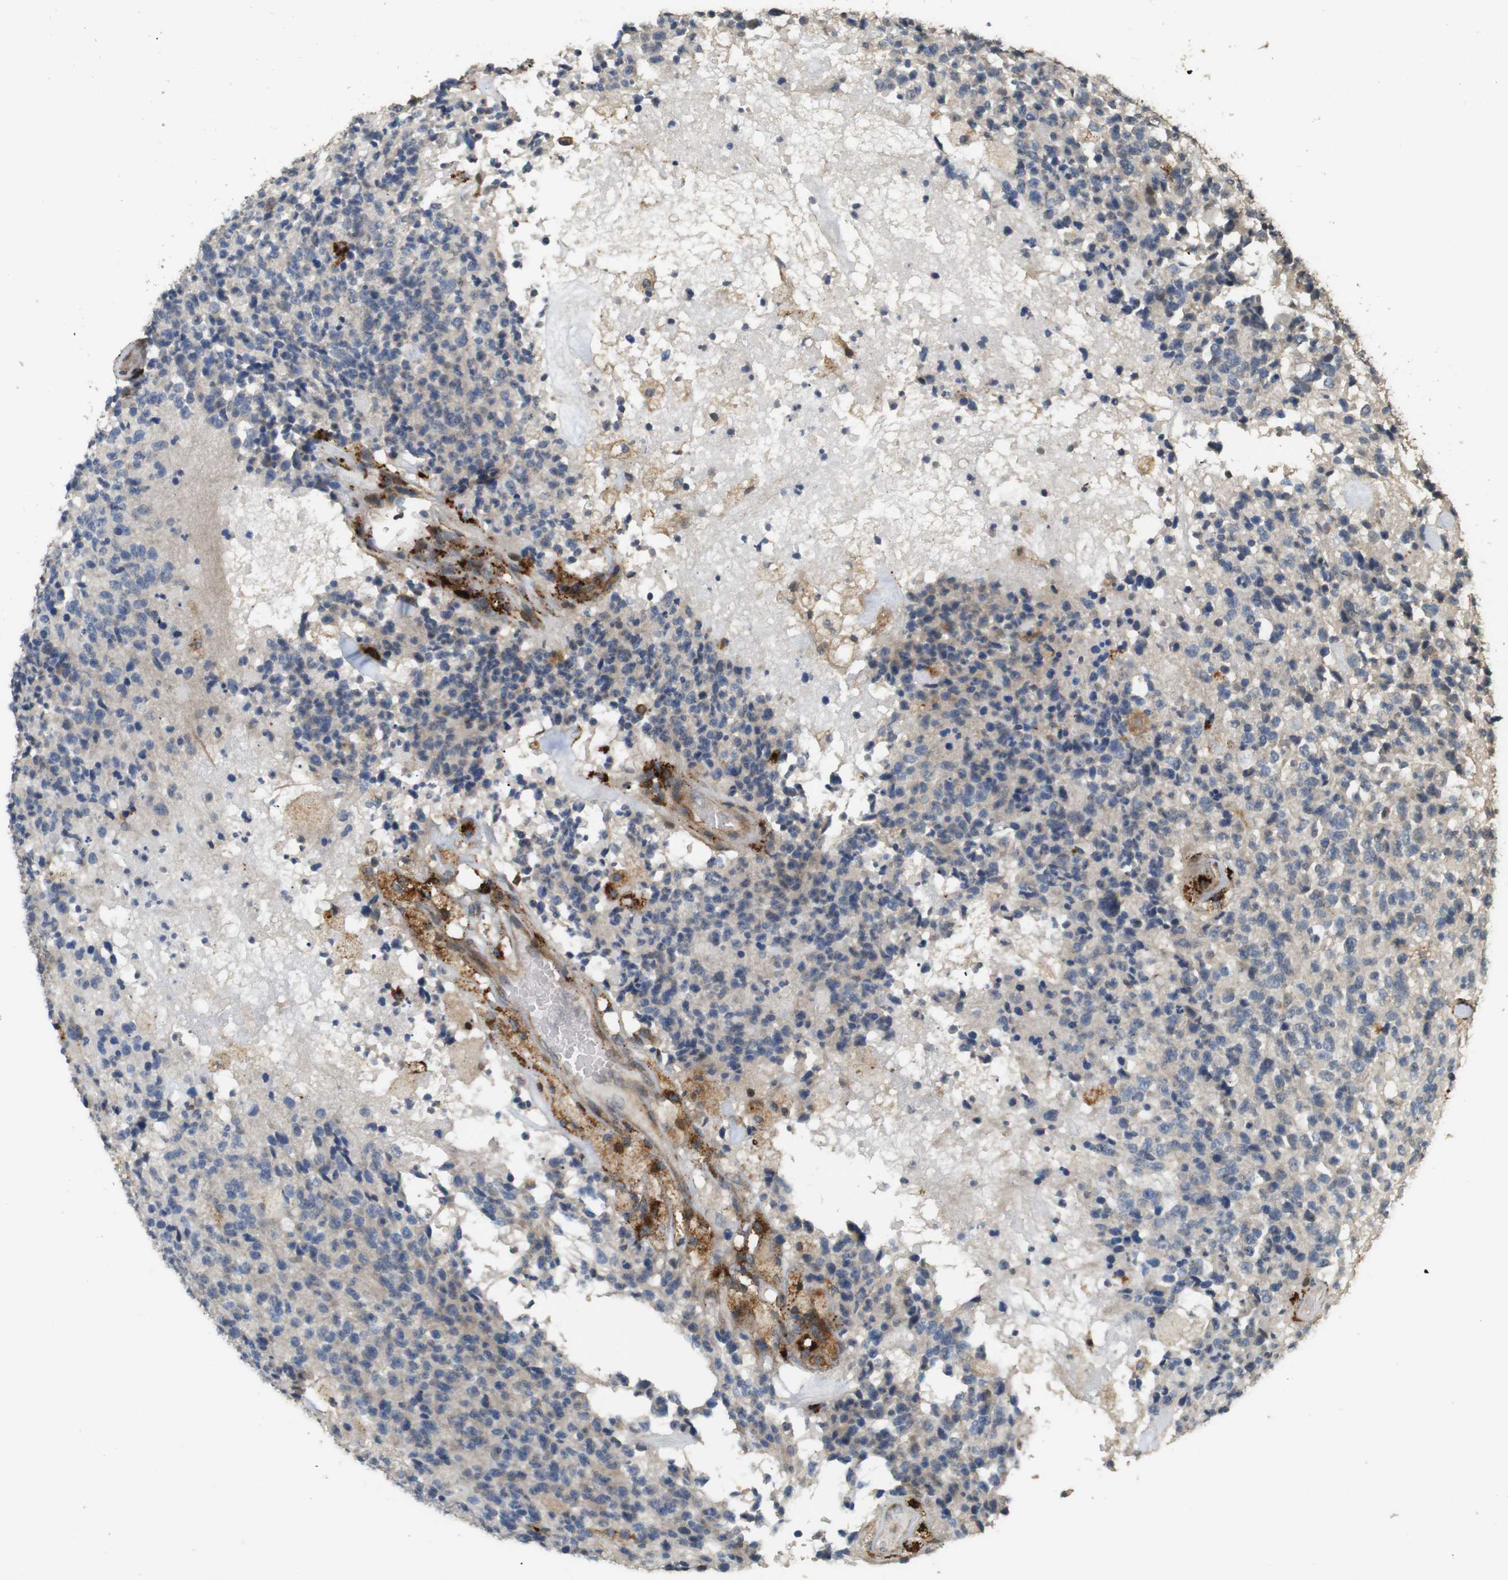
{"staining": {"intensity": "weak", "quantity": "25%-75%", "location": "cytoplasmic/membranous"}, "tissue": "glioma", "cell_type": "Tumor cells", "image_type": "cancer", "snomed": [{"axis": "morphology", "description": "Glioma, malignant, High grade"}, {"axis": "topography", "description": "pancreas cauda"}], "caption": "A histopathology image showing weak cytoplasmic/membranous staining in about 25%-75% of tumor cells in malignant high-grade glioma, as visualized by brown immunohistochemical staining.", "gene": "KSR1", "patient": {"sex": "male", "age": 60}}